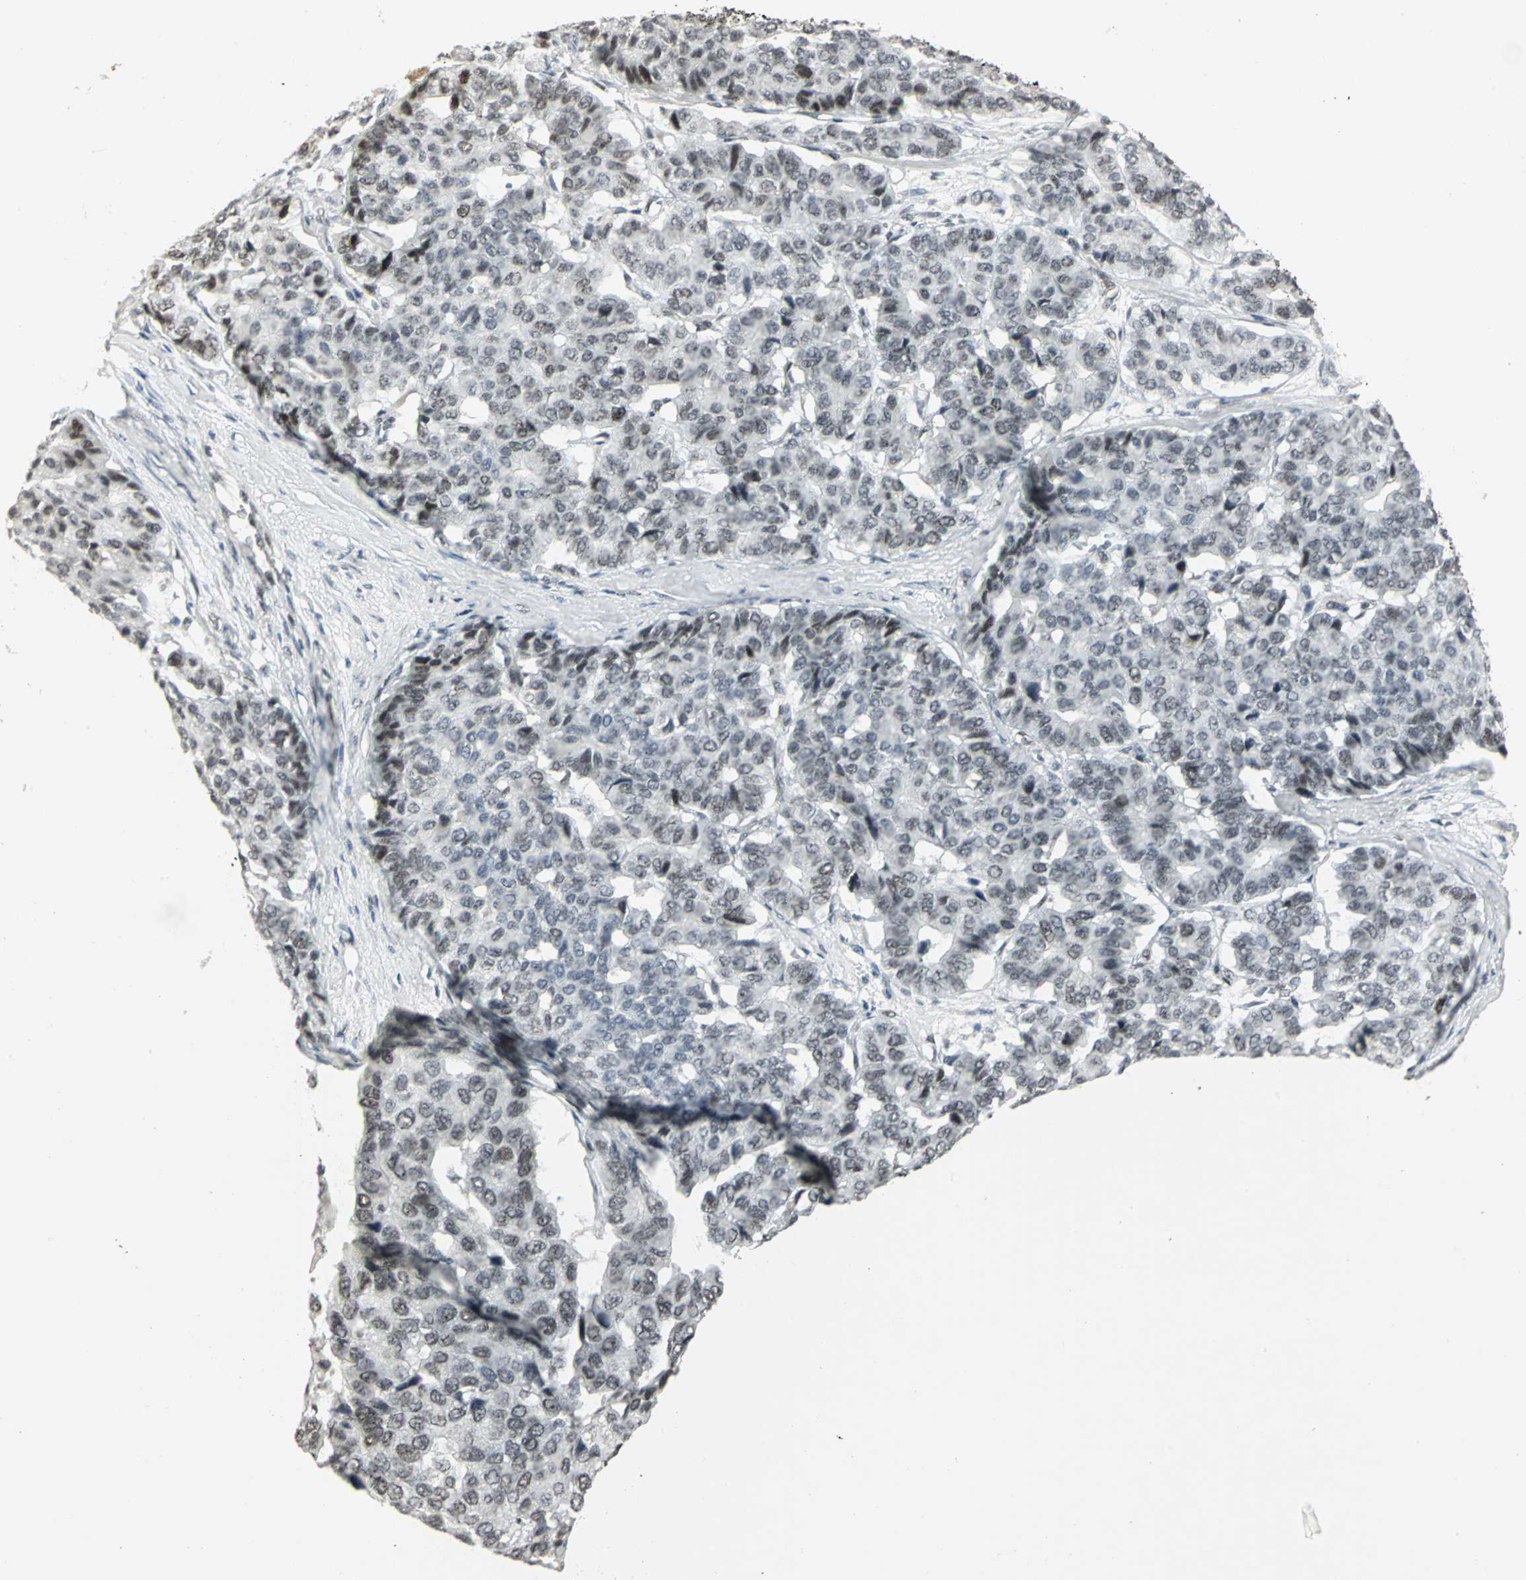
{"staining": {"intensity": "weak", "quantity": "25%-75%", "location": "nuclear"}, "tissue": "pancreatic cancer", "cell_type": "Tumor cells", "image_type": "cancer", "snomed": [{"axis": "morphology", "description": "Adenocarcinoma, NOS"}, {"axis": "topography", "description": "Pancreas"}], "caption": "Protein staining of pancreatic cancer (adenocarcinoma) tissue displays weak nuclear staining in about 25%-75% of tumor cells.", "gene": "CBX3", "patient": {"sex": "male", "age": 50}}